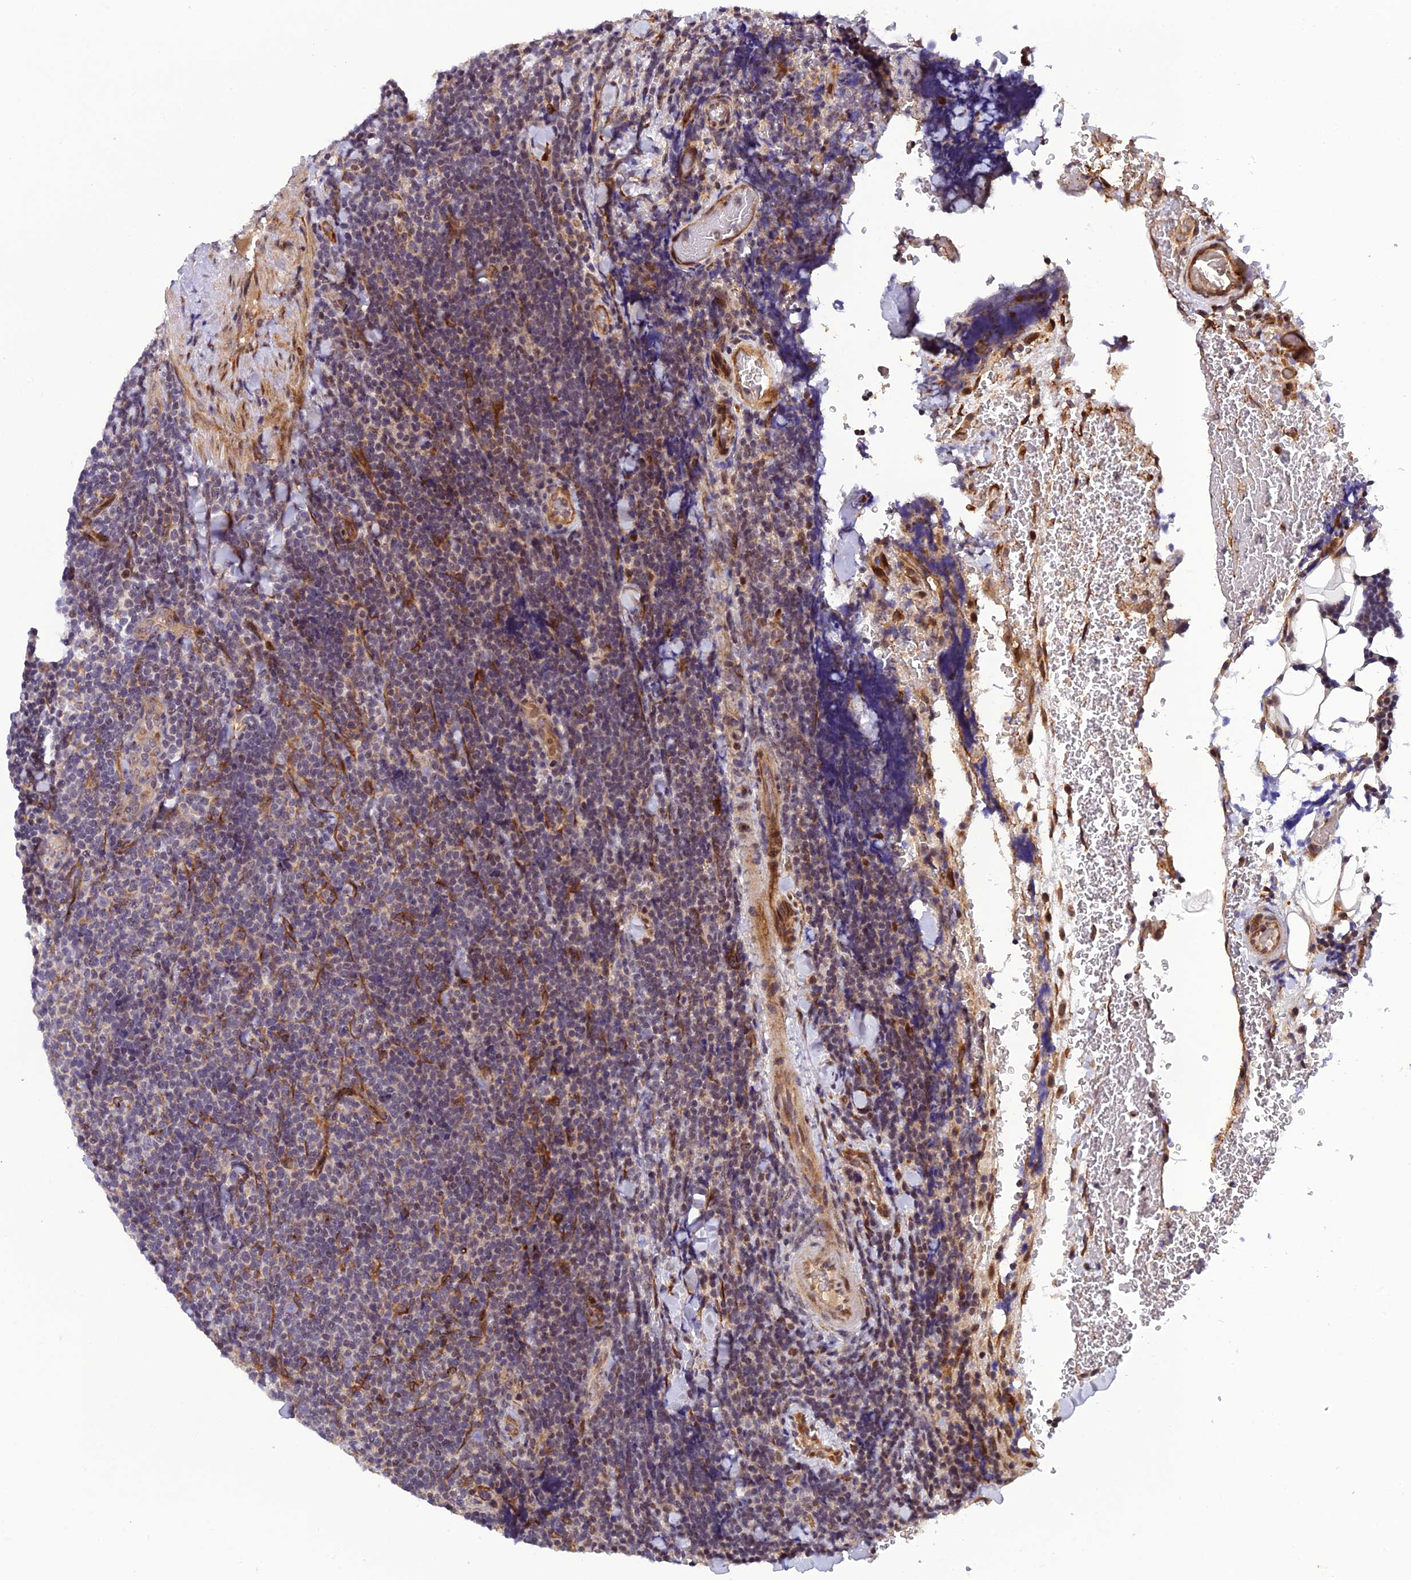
{"staining": {"intensity": "weak", "quantity": "<25%", "location": "cytoplasmic/membranous"}, "tissue": "lymphoma", "cell_type": "Tumor cells", "image_type": "cancer", "snomed": [{"axis": "morphology", "description": "Malignant lymphoma, non-Hodgkin's type, Low grade"}, {"axis": "topography", "description": "Lymph node"}], "caption": "Immunohistochemistry image of lymphoma stained for a protein (brown), which exhibits no positivity in tumor cells. The staining was performed using DAB to visualize the protein expression in brown, while the nuclei were stained in blue with hematoxylin (Magnification: 20x).", "gene": "SMIM7", "patient": {"sex": "male", "age": 66}}